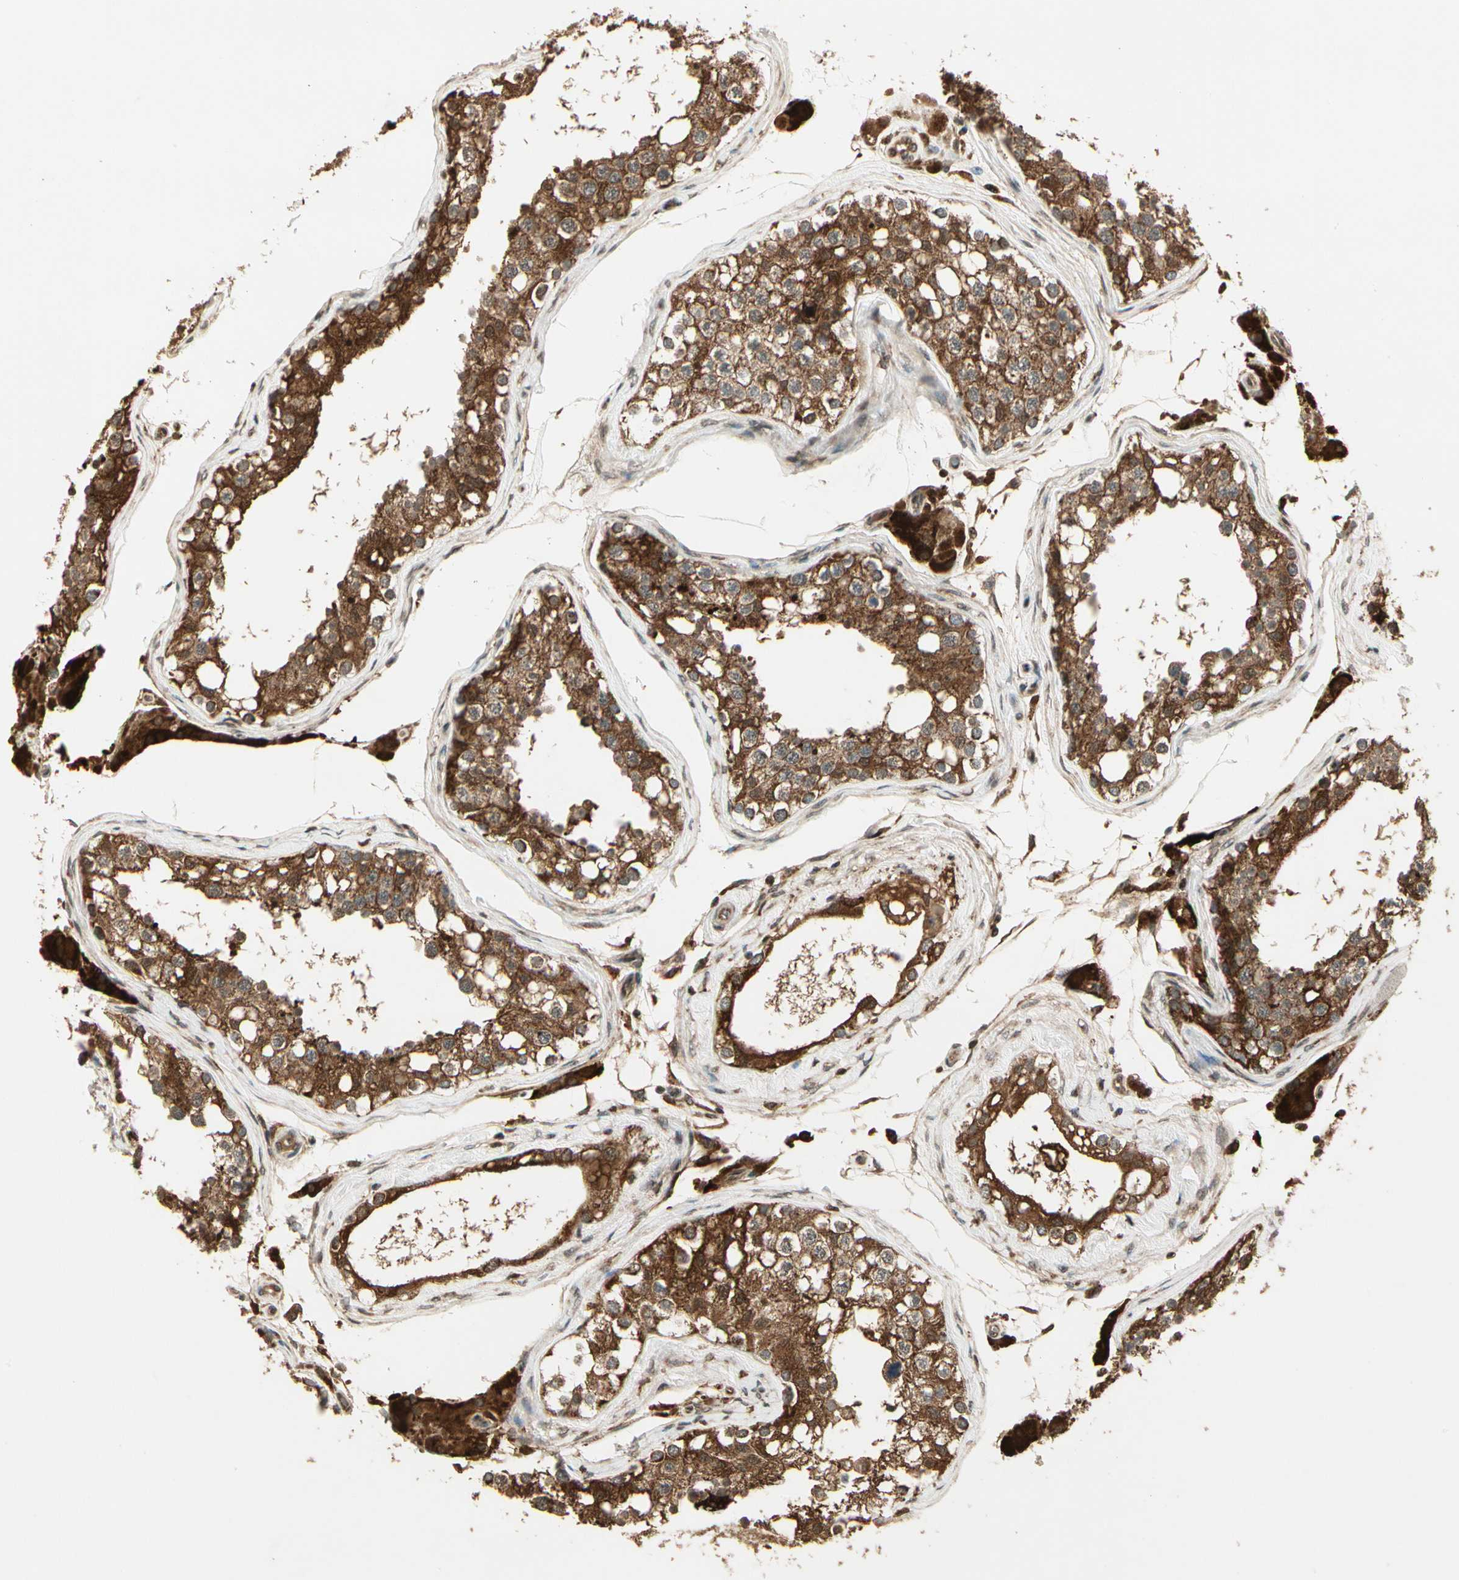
{"staining": {"intensity": "strong", "quantity": ">75%", "location": "cytoplasmic/membranous"}, "tissue": "testis", "cell_type": "Cells in seminiferous ducts", "image_type": "normal", "snomed": [{"axis": "morphology", "description": "Normal tissue, NOS"}, {"axis": "topography", "description": "Testis"}], "caption": "The histopathology image displays immunohistochemical staining of normal testis. There is strong cytoplasmic/membranous expression is appreciated in approximately >75% of cells in seminiferous ducts.", "gene": "GLUL", "patient": {"sex": "male", "age": 68}}